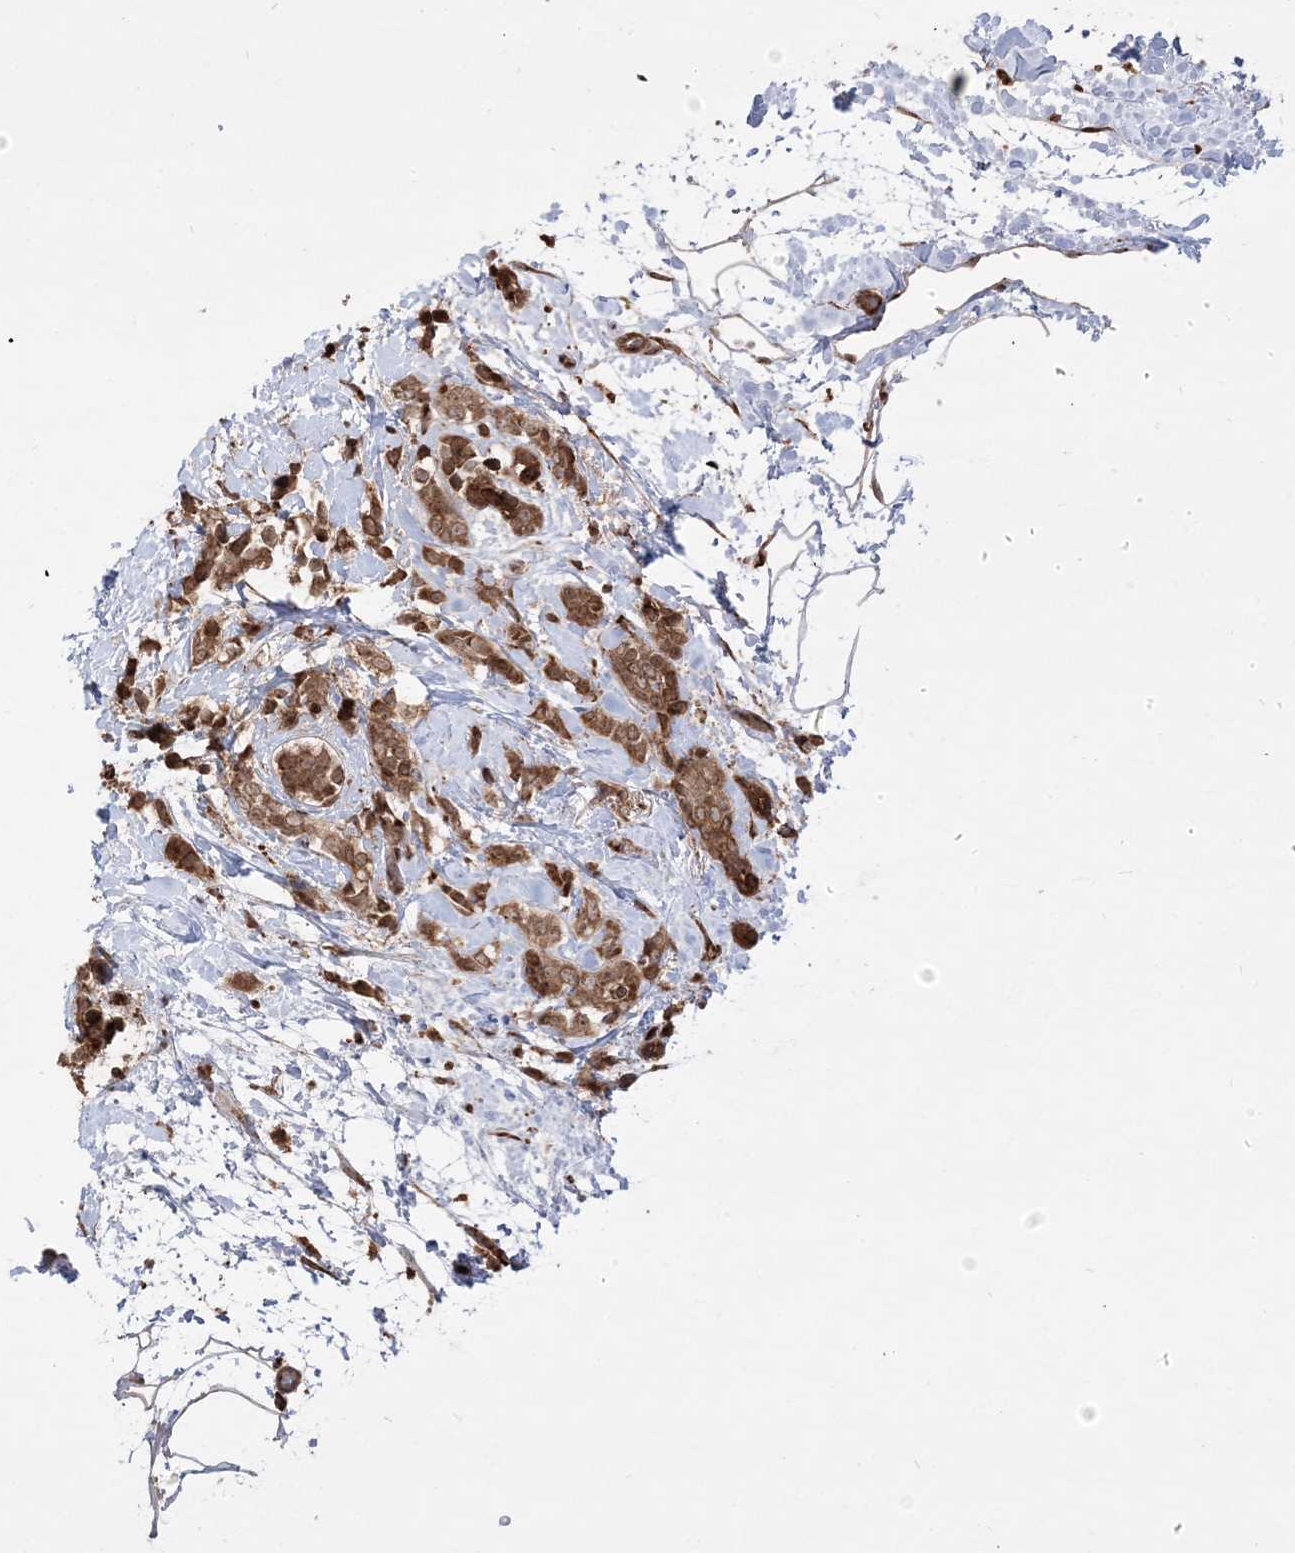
{"staining": {"intensity": "moderate", "quantity": ">75%", "location": "cytoplasmic/membranous,nuclear"}, "tissue": "breast cancer", "cell_type": "Tumor cells", "image_type": "cancer", "snomed": [{"axis": "morphology", "description": "Lobular carcinoma, in situ"}, {"axis": "morphology", "description": "Lobular carcinoma"}, {"axis": "topography", "description": "Breast"}], "caption": "Immunohistochemistry of breast cancer shows medium levels of moderate cytoplasmic/membranous and nuclear positivity in about >75% of tumor cells.", "gene": "EPC2", "patient": {"sex": "female", "age": 41}}